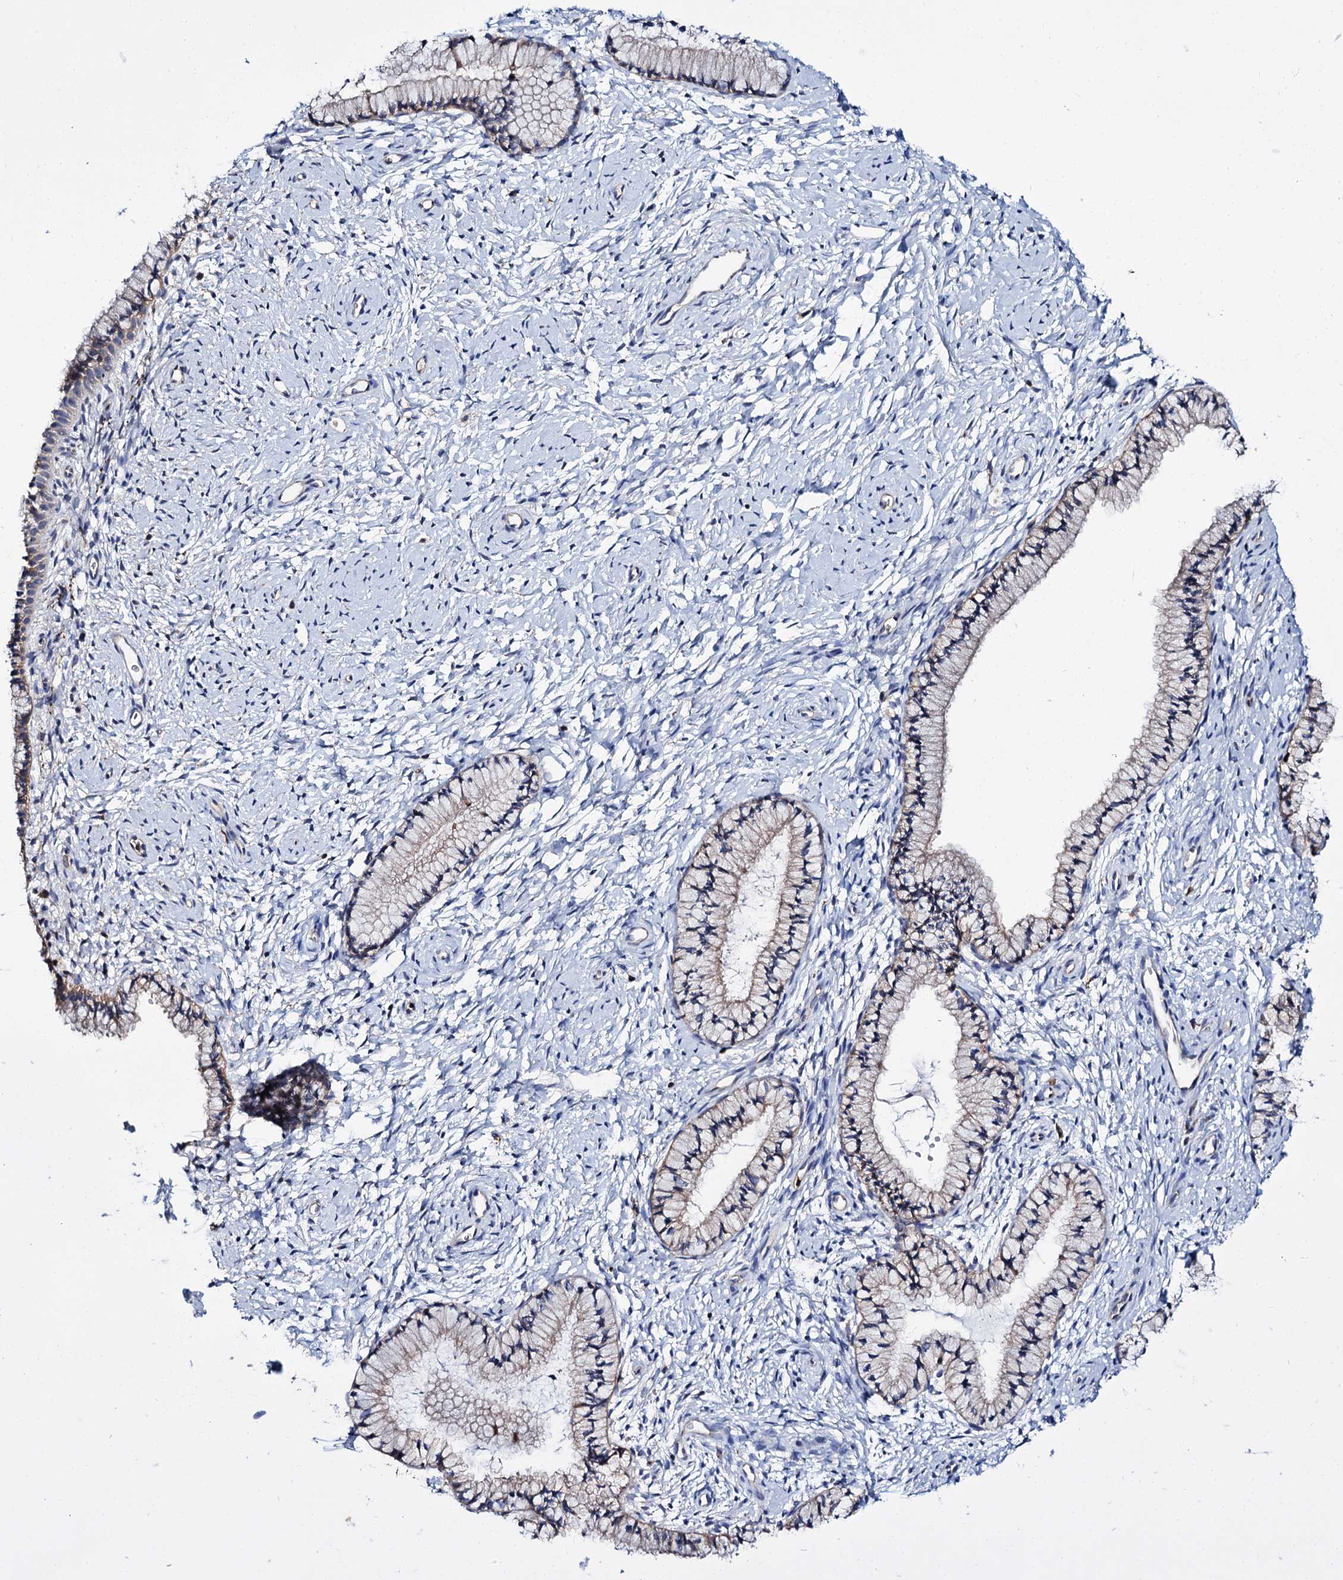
{"staining": {"intensity": "weak", "quantity": ">75%", "location": "cytoplasmic/membranous"}, "tissue": "cervix", "cell_type": "Glandular cells", "image_type": "normal", "snomed": [{"axis": "morphology", "description": "Normal tissue, NOS"}, {"axis": "topography", "description": "Cervix"}], "caption": "A low amount of weak cytoplasmic/membranous expression is seen in approximately >75% of glandular cells in benign cervix. (DAB IHC with brightfield microscopy, high magnification).", "gene": "UBASH3B", "patient": {"sex": "female", "age": 33}}